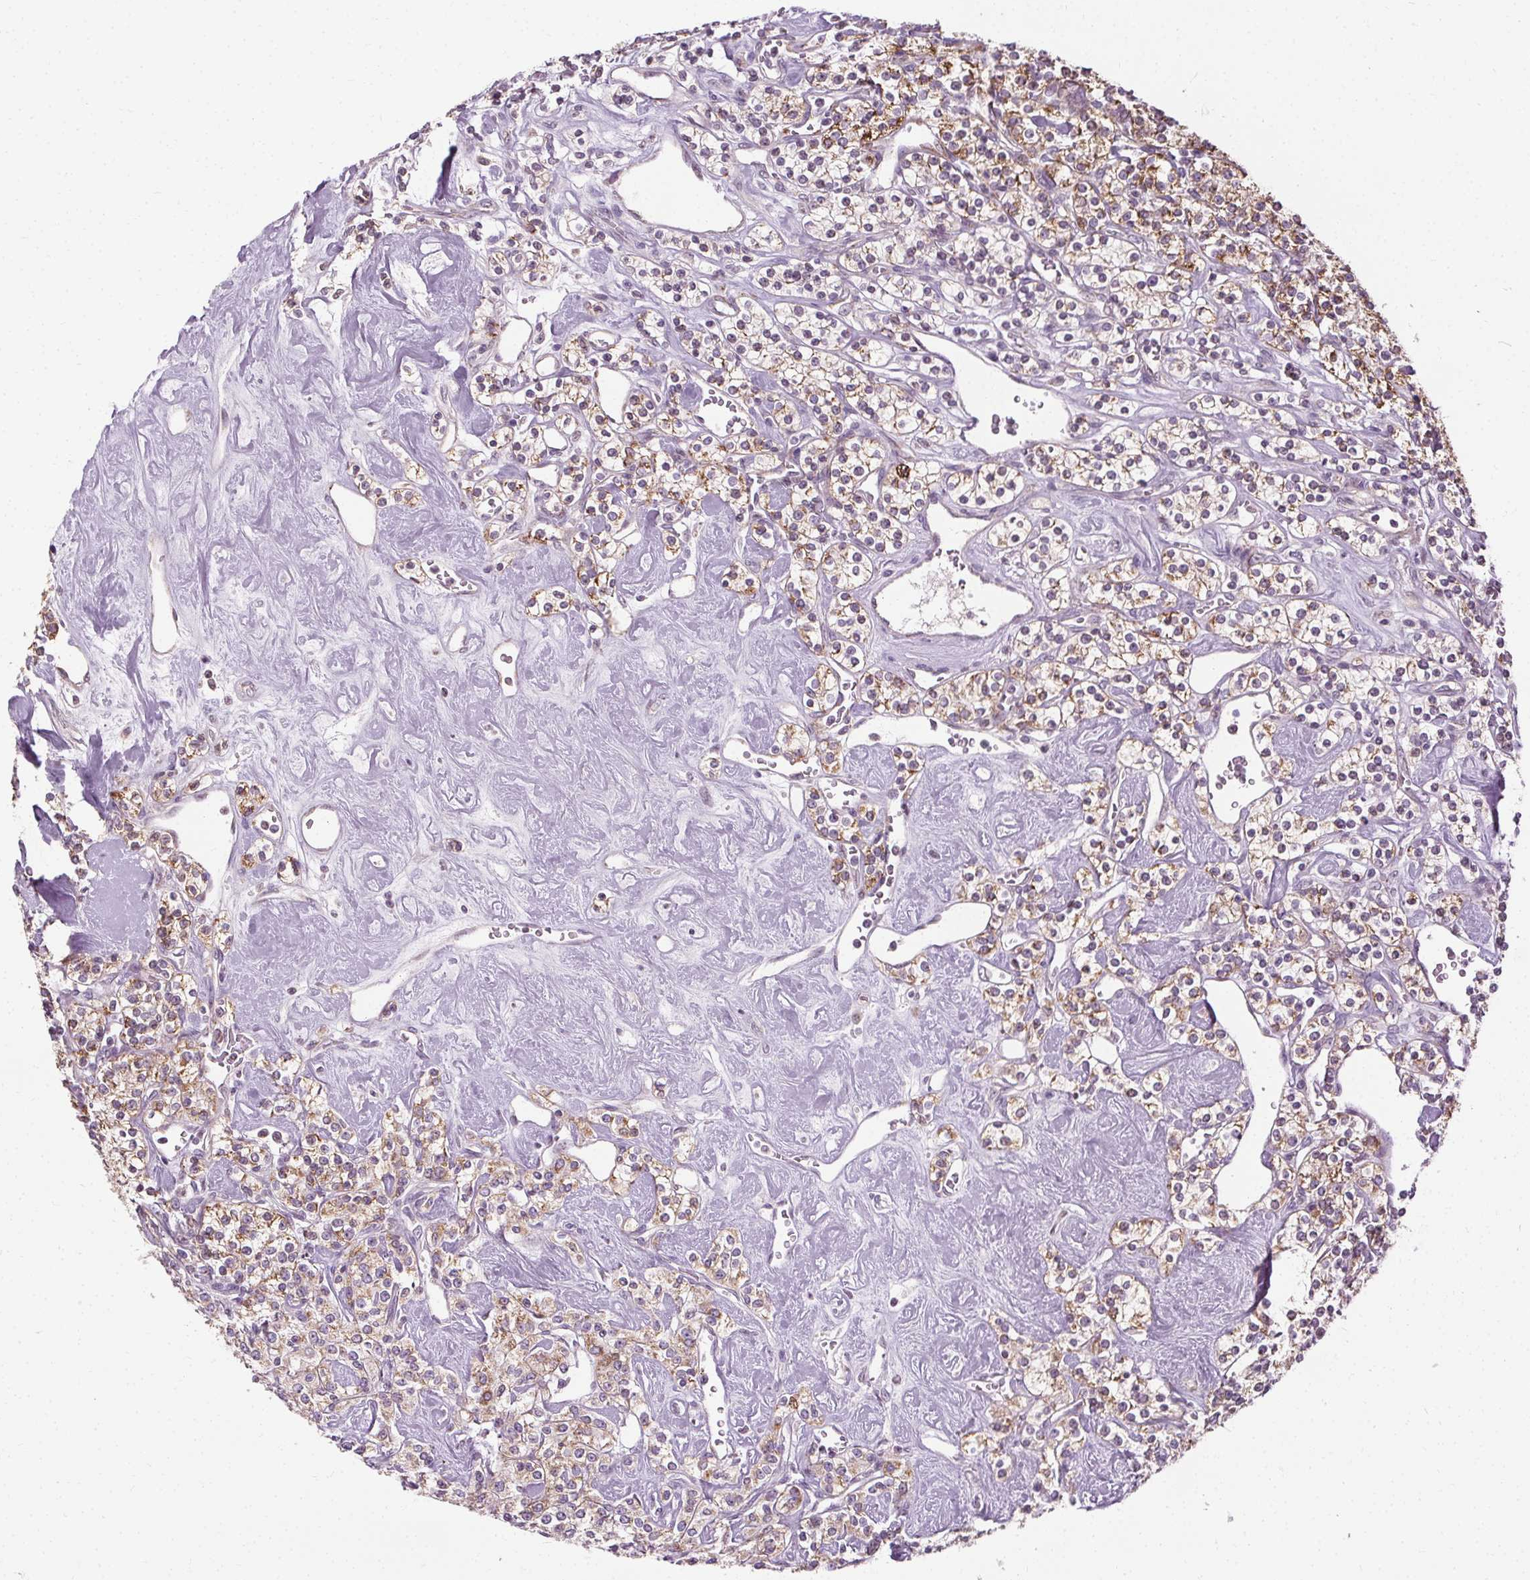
{"staining": {"intensity": "moderate", "quantity": ">75%", "location": "cytoplasmic/membranous"}, "tissue": "renal cancer", "cell_type": "Tumor cells", "image_type": "cancer", "snomed": [{"axis": "morphology", "description": "Adenocarcinoma, NOS"}, {"axis": "topography", "description": "Kidney"}], "caption": "Immunohistochemical staining of human adenocarcinoma (renal) shows moderate cytoplasmic/membranous protein positivity in approximately >75% of tumor cells. (brown staining indicates protein expression, while blue staining denotes nuclei).", "gene": "LFNG", "patient": {"sex": "male", "age": 77}}